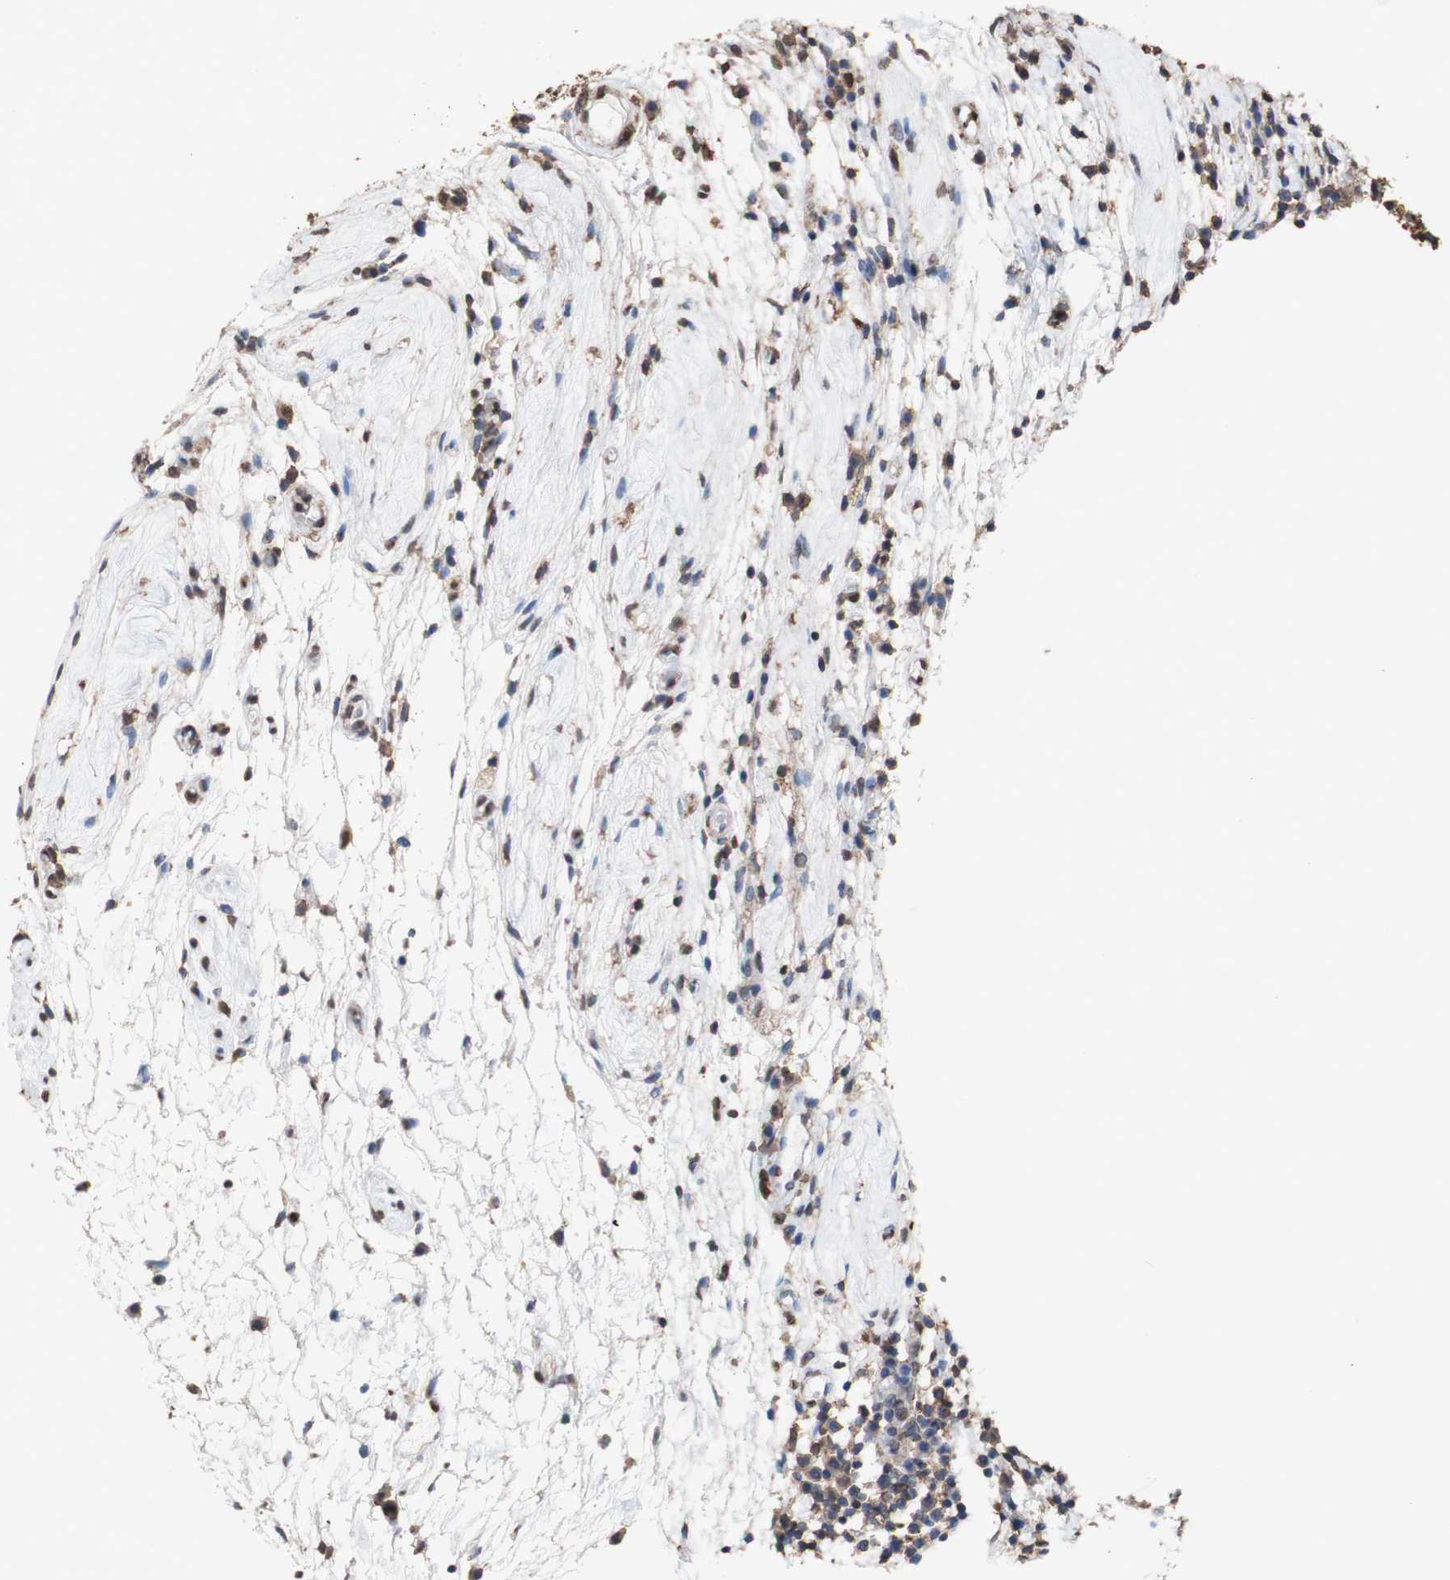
{"staining": {"intensity": "strong", "quantity": ">75%", "location": "cytoplasmic/membranous,nuclear"}, "tissue": "testis cancer", "cell_type": "Tumor cells", "image_type": "cancer", "snomed": [{"axis": "morphology", "description": "Seminoma, NOS"}, {"axis": "topography", "description": "Testis"}], "caption": "IHC (DAB) staining of human seminoma (testis) shows strong cytoplasmic/membranous and nuclear protein expression in about >75% of tumor cells.", "gene": "PIDD1", "patient": {"sex": "male", "age": 43}}